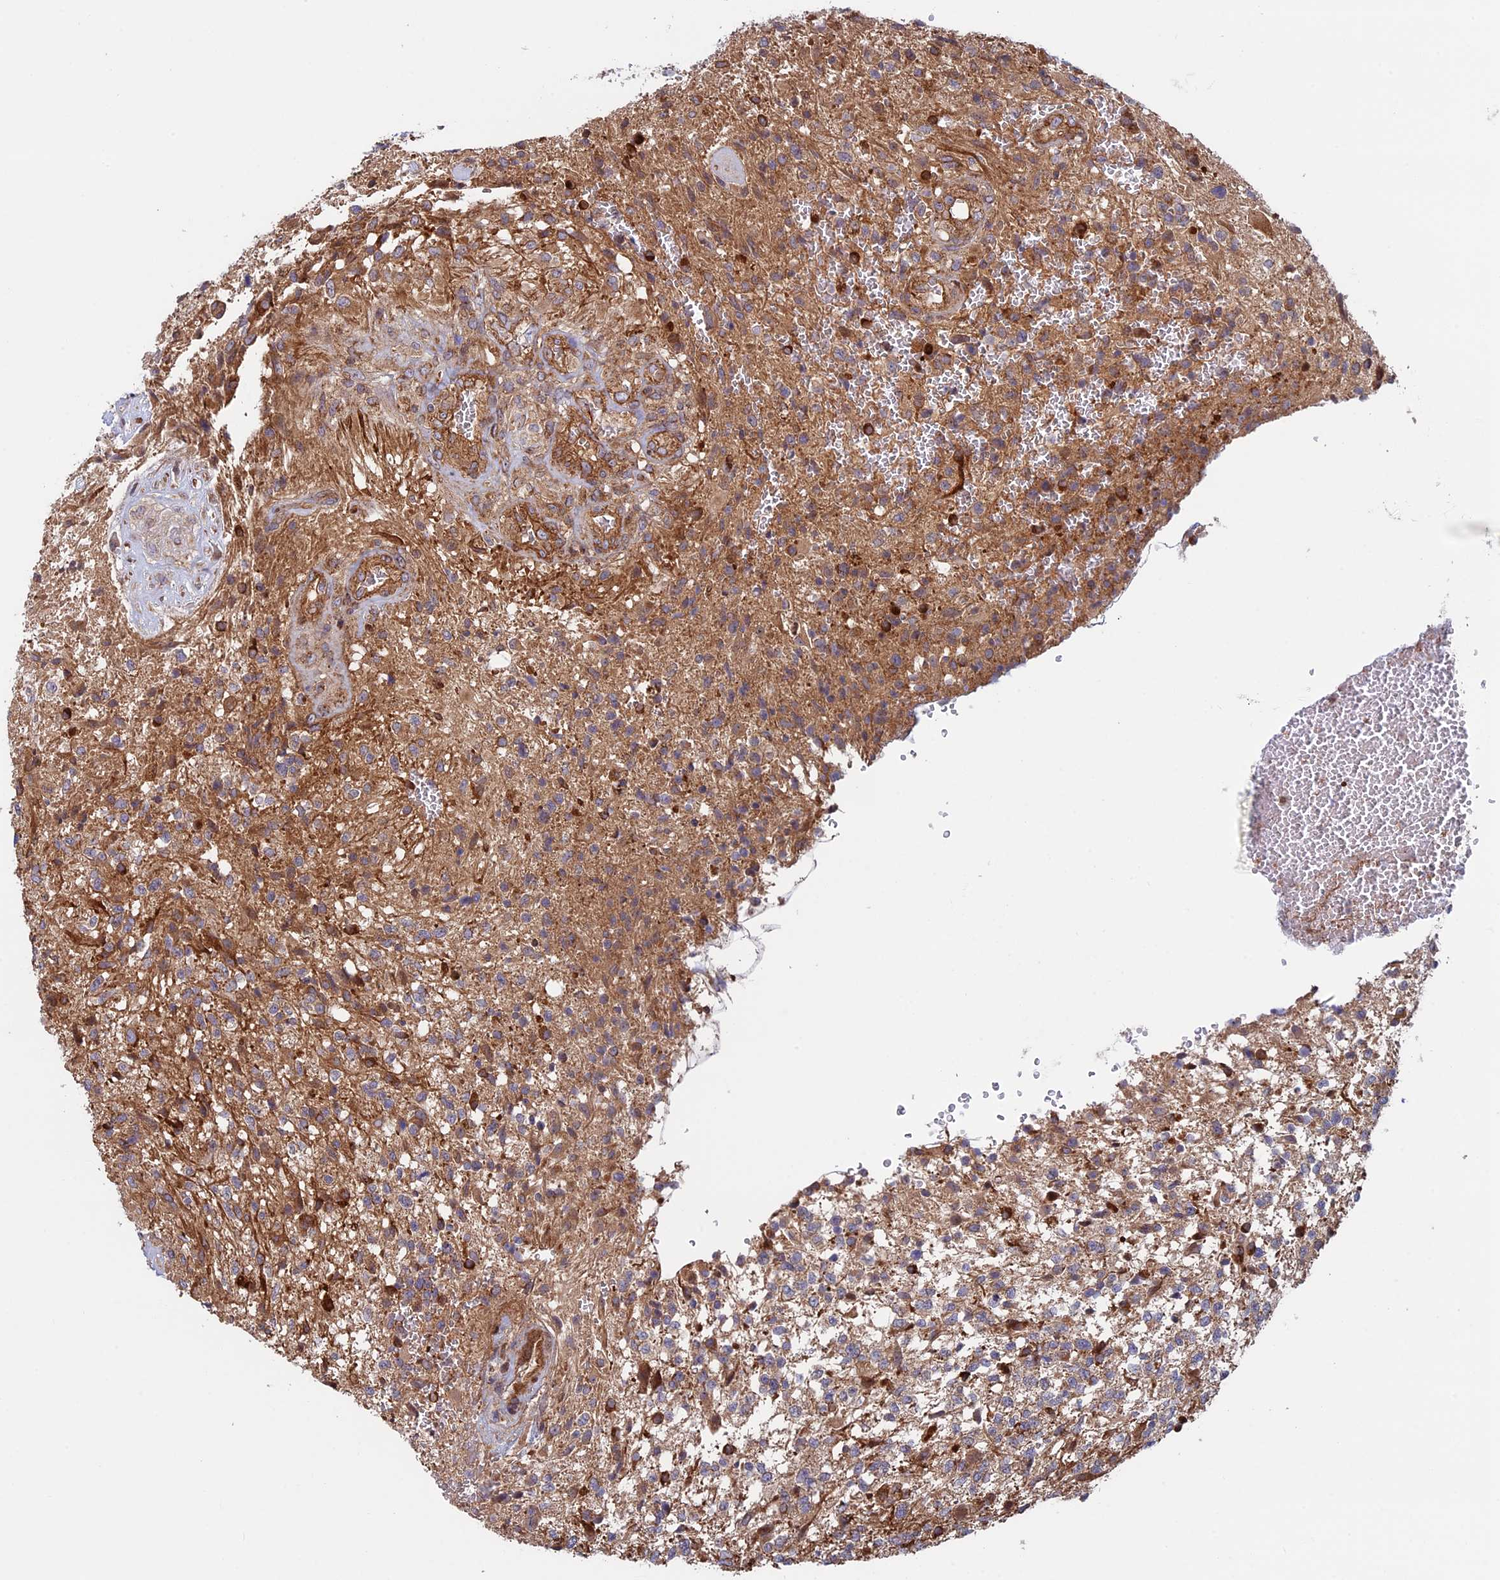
{"staining": {"intensity": "moderate", "quantity": ">75%", "location": "cytoplasmic/membranous"}, "tissue": "glioma", "cell_type": "Tumor cells", "image_type": "cancer", "snomed": [{"axis": "morphology", "description": "Glioma, malignant, High grade"}, {"axis": "topography", "description": "Brain"}], "caption": "Malignant high-grade glioma tissue reveals moderate cytoplasmic/membranous staining in approximately >75% of tumor cells", "gene": "CCDC8", "patient": {"sex": "male", "age": 56}}